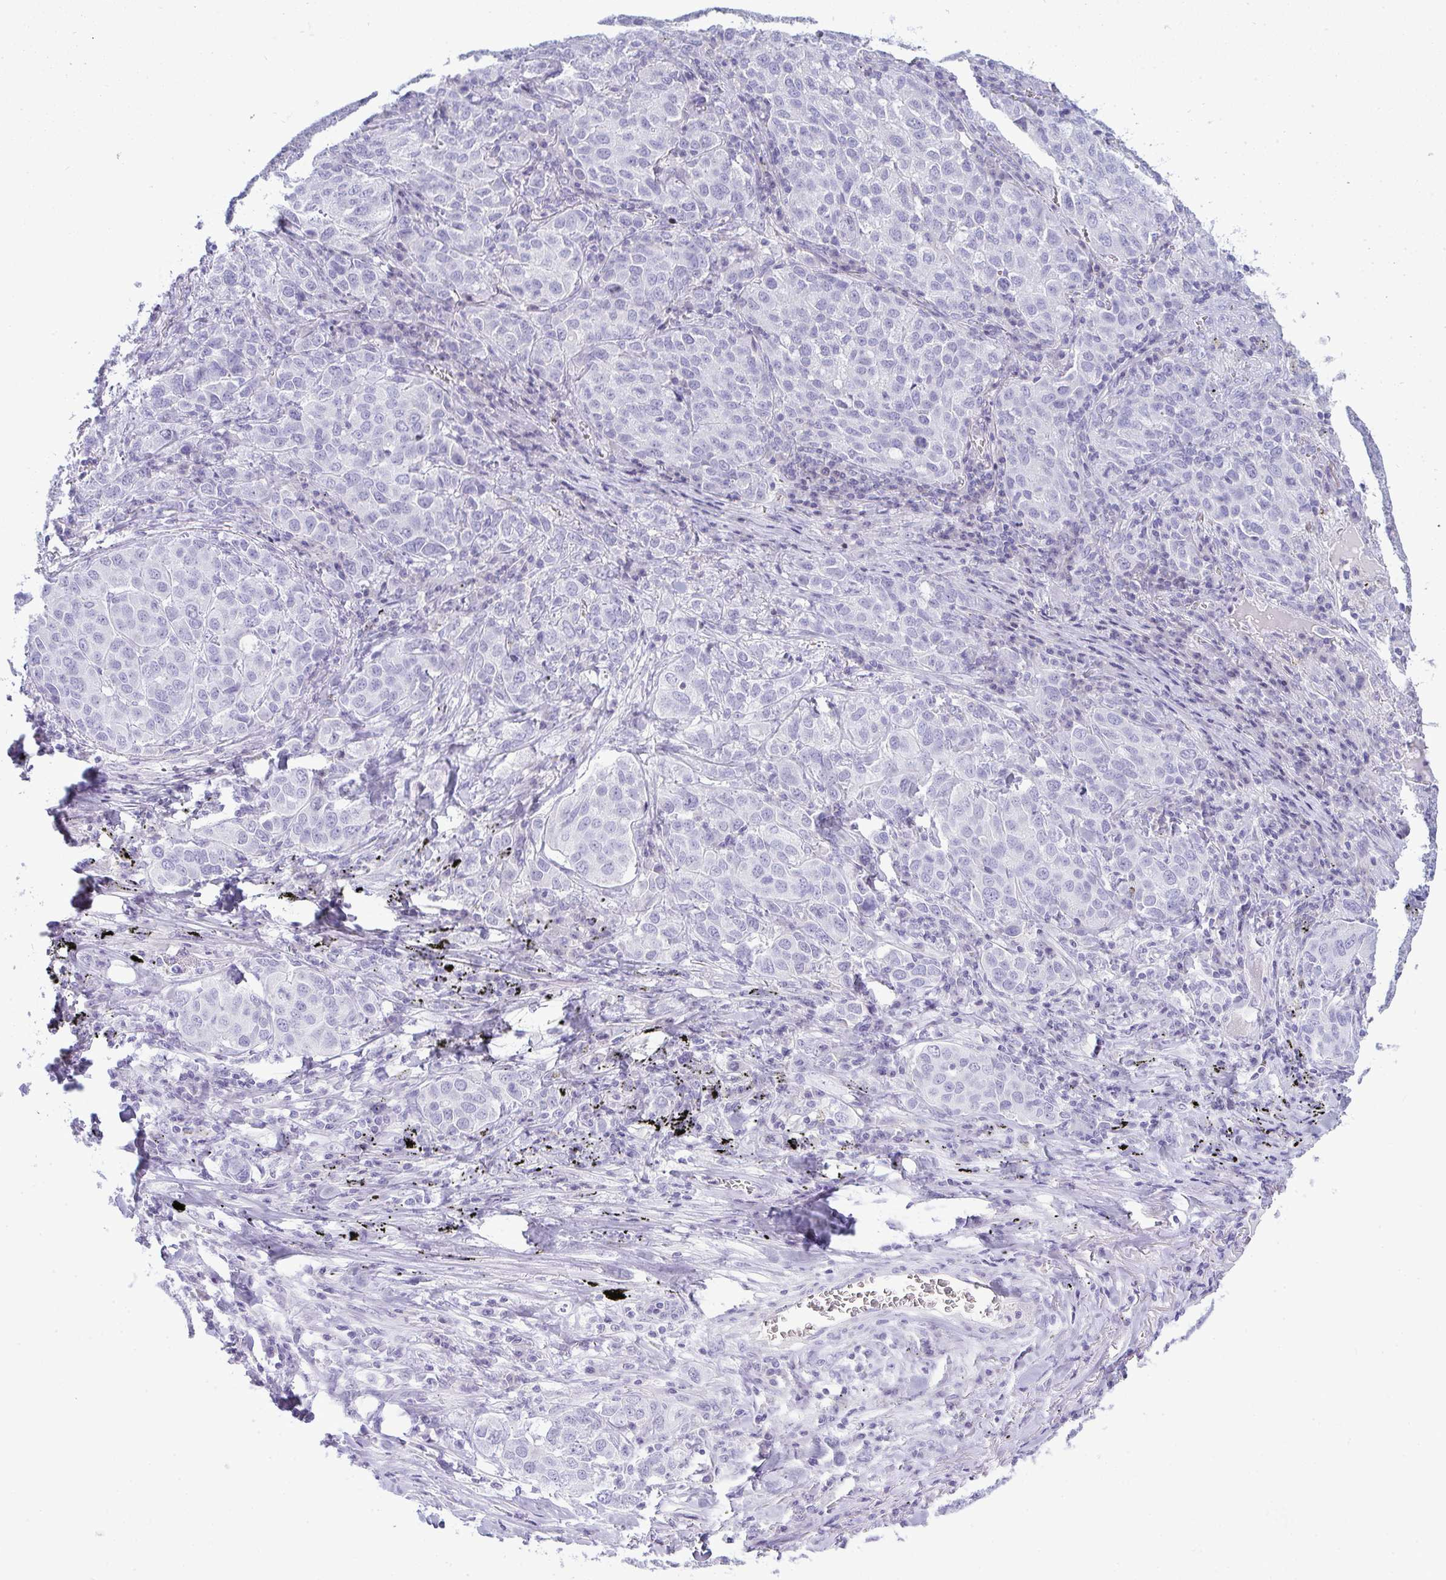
{"staining": {"intensity": "negative", "quantity": "none", "location": "none"}, "tissue": "lung cancer", "cell_type": "Tumor cells", "image_type": "cancer", "snomed": [{"axis": "morphology", "description": "Adenocarcinoma, NOS"}, {"axis": "morphology", "description": "Adenocarcinoma, metastatic, NOS"}, {"axis": "topography", "description": "Lymph node"}, {"axis": "topography", "description": "Lung"}], "caption": "This is an immunohistochemistry micrograph of human lung cancer. There is no expression in tumor cells.", "gene": "ZNF182", "patient": {"sex": "female", "age": 65}}